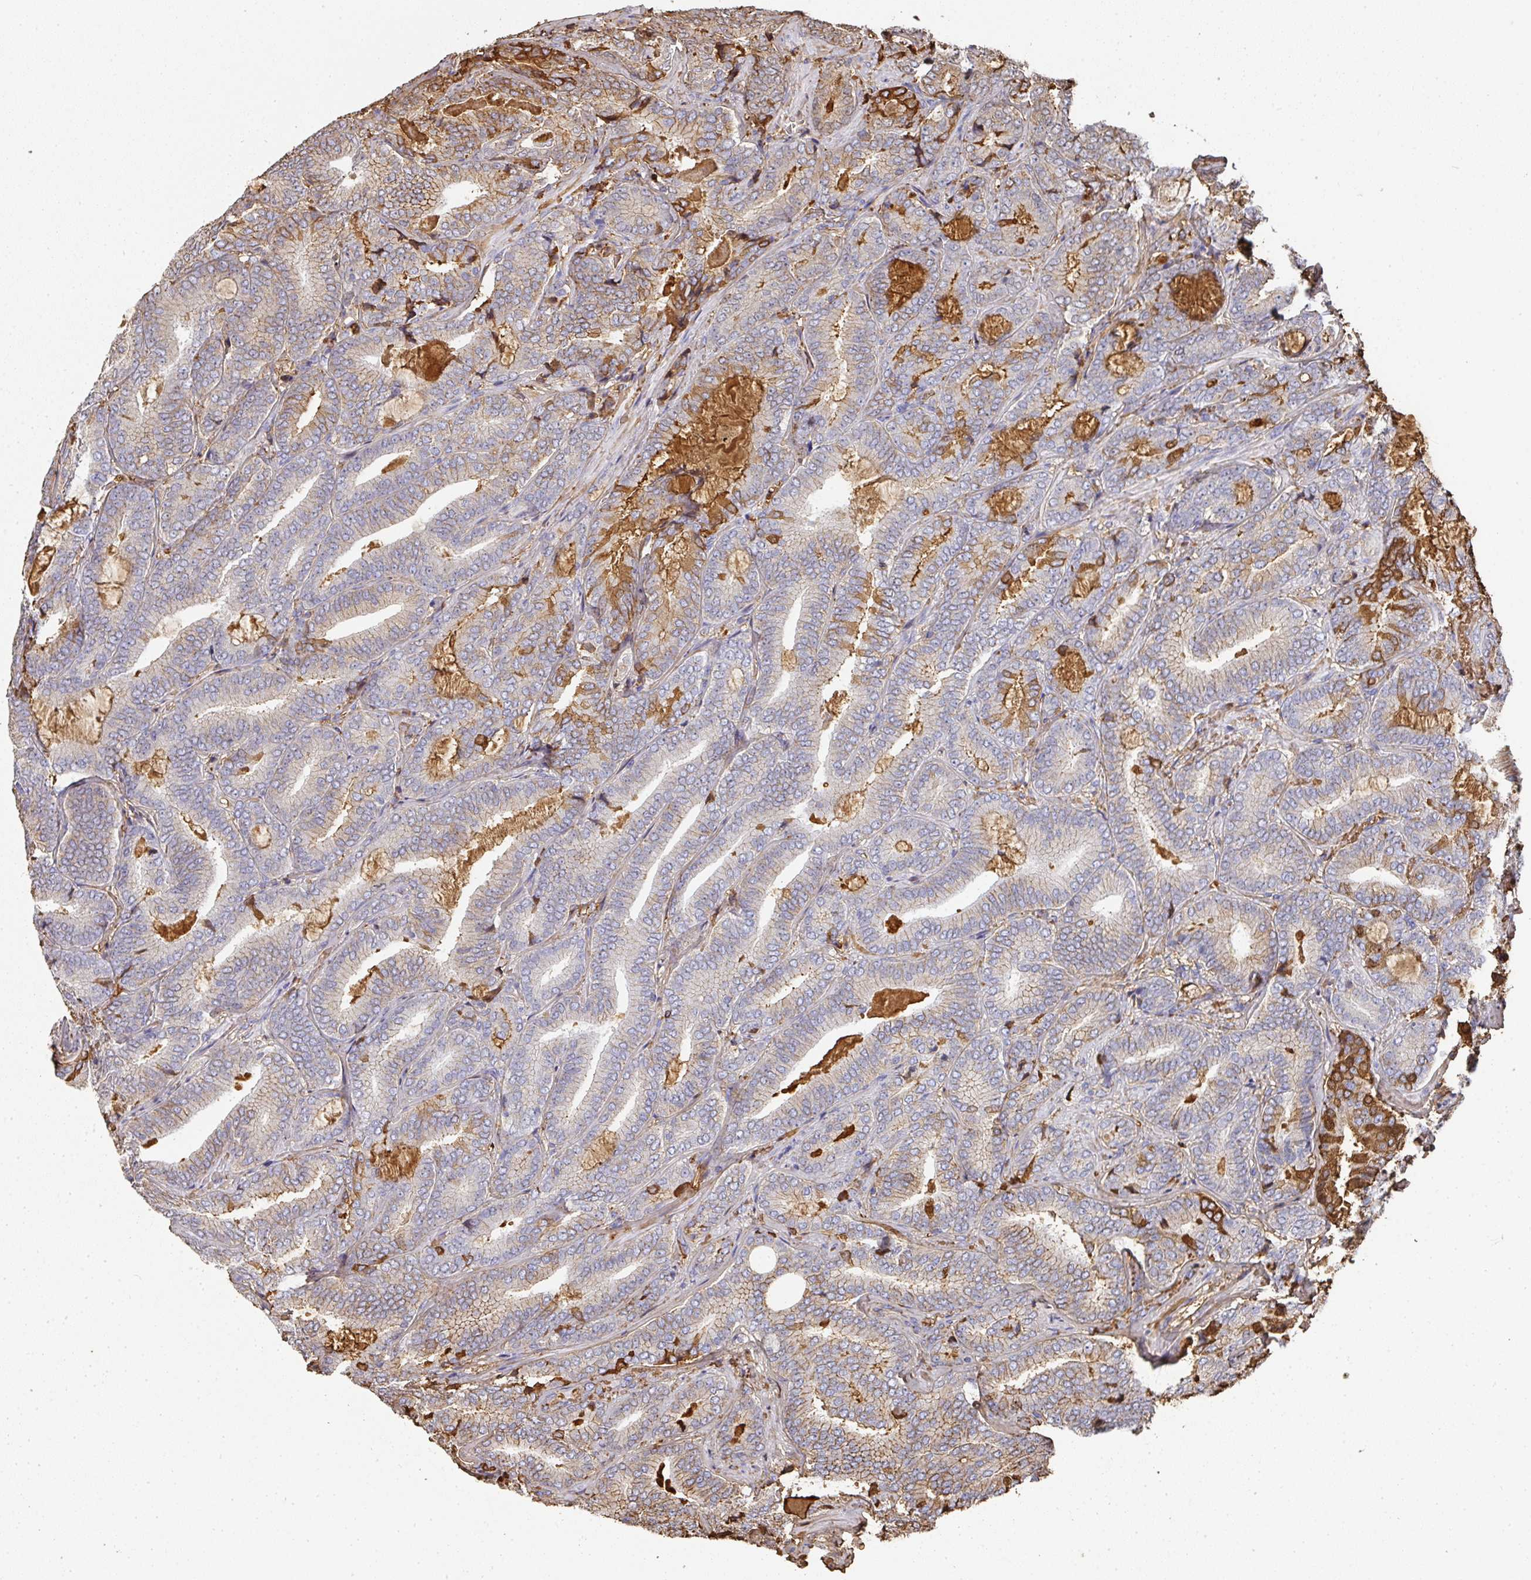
{"staining": {"intensity": "moderate", "quantity": "25%-75%", "location": "cytoplasmic/membranous"}, "tissue": "prostate cancer", "cell_type": "Tumor cells", "image_type": "cancer", "snomed": [{"axis": "morphology", "description": "Adenocarcinoma, Low grade"}, {"axis": "topography", "description": "Prostate and seminal vesicle, NOS"}], "caption": "Prostate cancer (low-grade adenocarcinoma) stained with a brown dye exhibits moderate cytoplasmic/membranous positive positivity in approximately 25%-75% of tumor cells.", "gene": "ALB", "patient": {"sex": "male", "age": 61}}